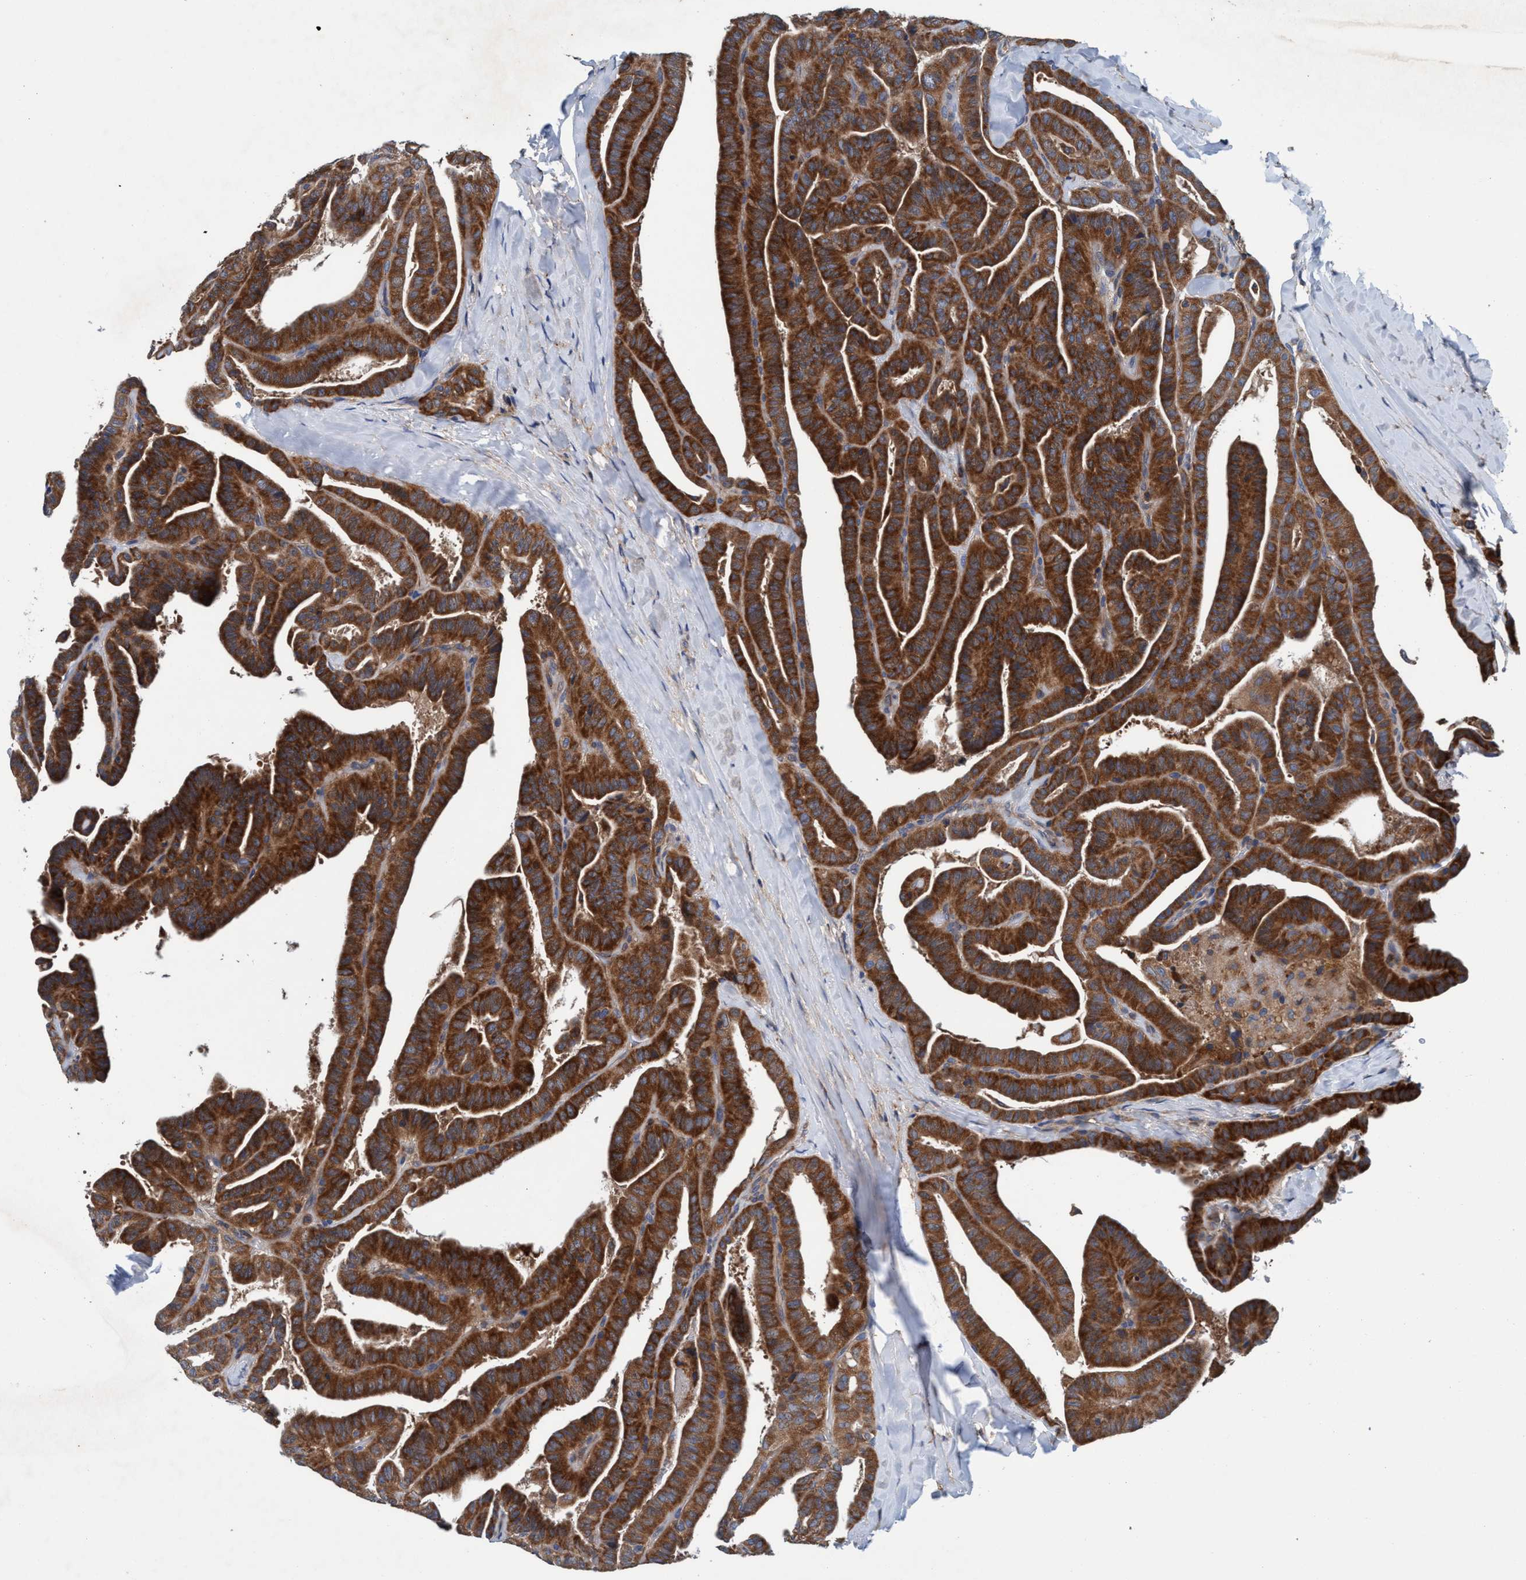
{"staining": {"intensity": "strong", "quantity": ">75%", "location": "cytoplasmic/membranous"}, "tissue": "thyroid cancer", "cell_type": "Tumor cells", "image_type": "cancer", "snomed": [{"axis": "morphology", "description": "Papillary adenocarcinoma, NOS"}, {"axis": "topography", "description": "Thyroid gland"}], "caption": "Approximately >75% of tumor cells in thyroid cancer (papillary adenocarcinoma) demonstrate strong cytoplasmic/membranous protein positivity as visualized by brown immunohistochemical staining.", "gene": "ENDOG", "patient": {"sex": "male", "age": 77}}